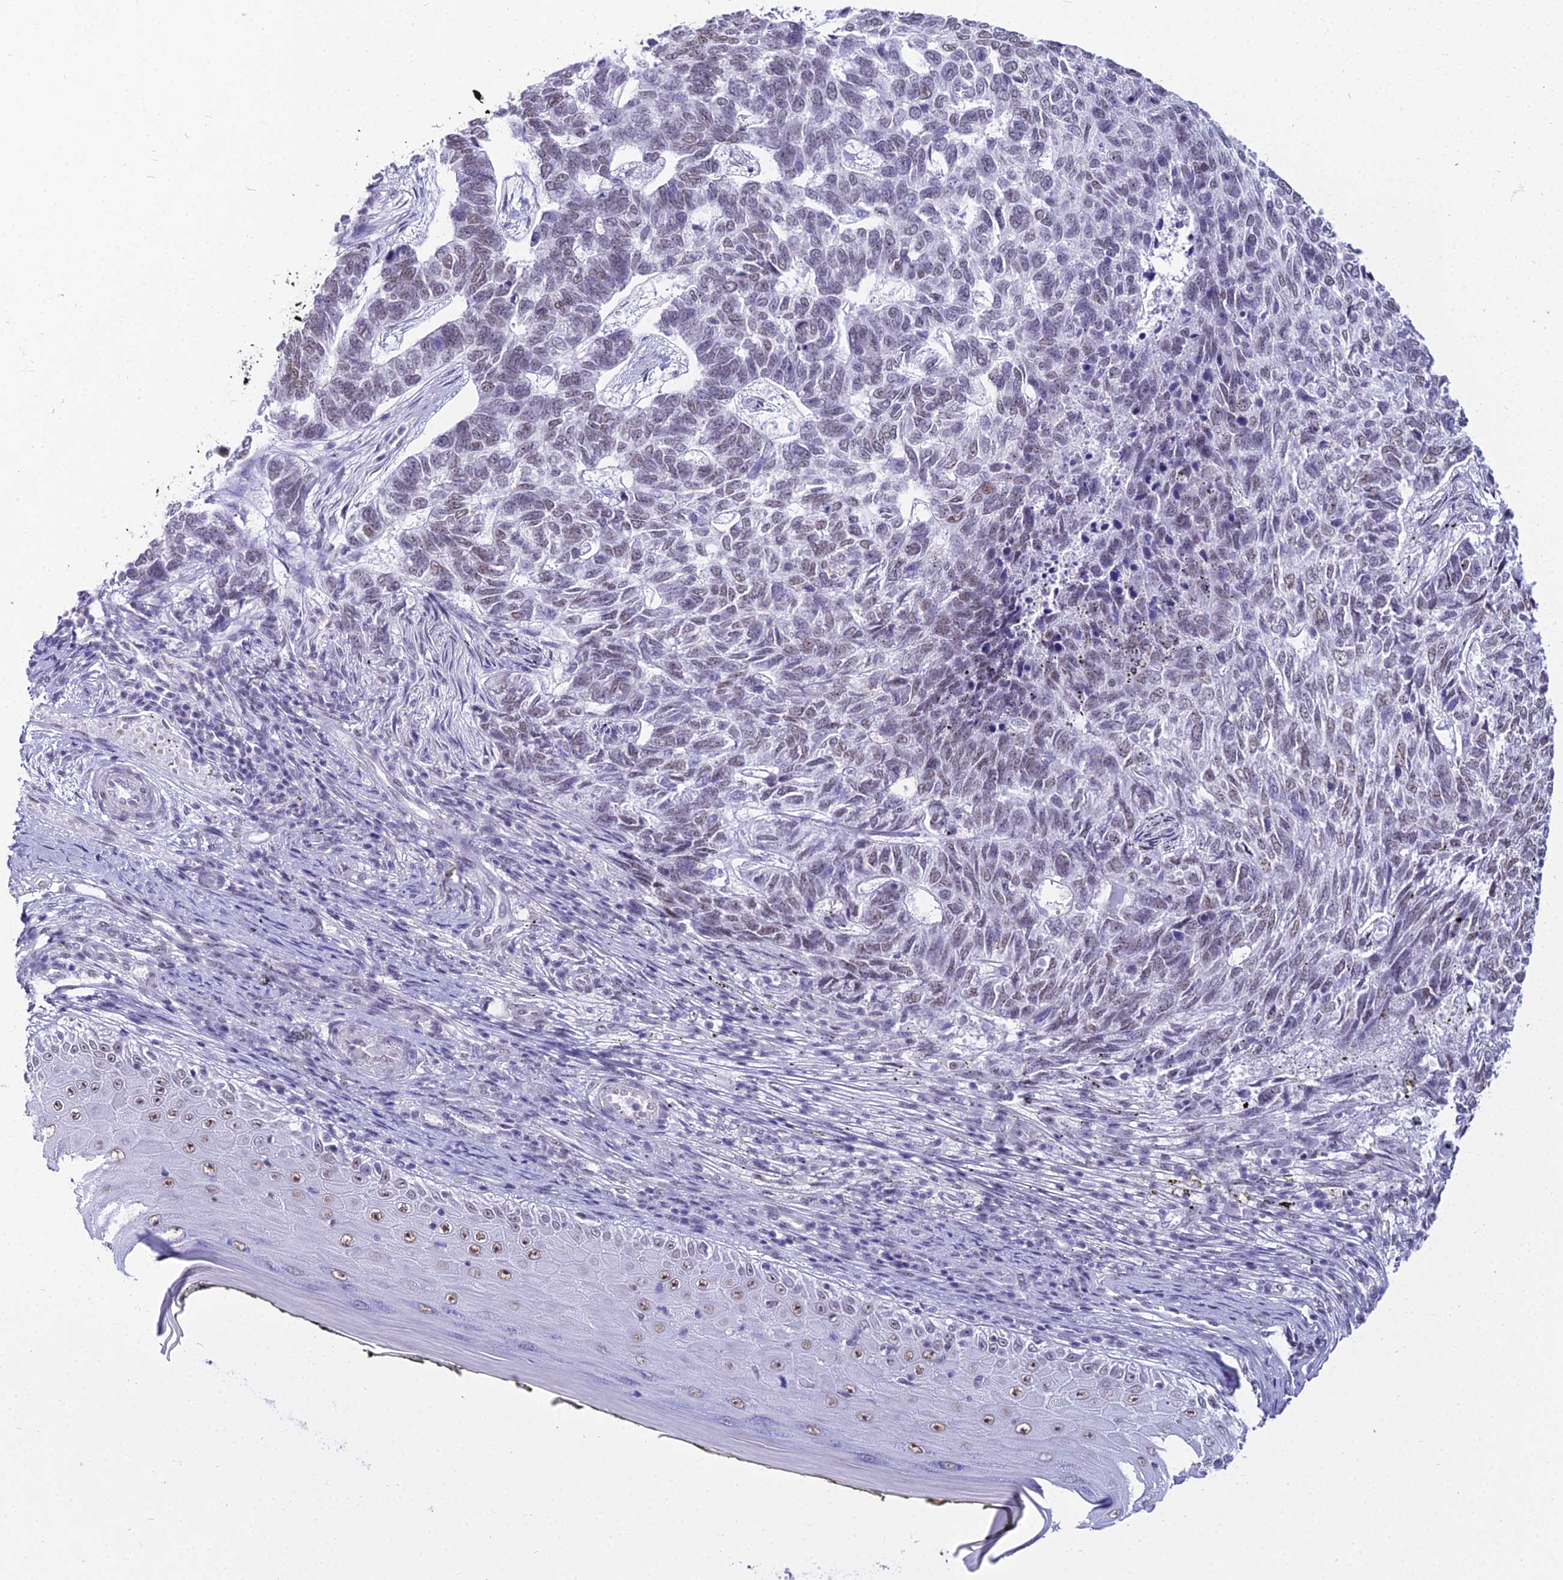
{"staining": {"intensity": "weak", "quantity": "<25%", "location": "nuclear"}, "tissue": "skin cancer", "cell_type": "Tumor cells", "image_type": "cancer", "snomed": [{"axis": "morphology", "description": "Basal cell carcinoma"}, {"axis": "topography", "description": "Skin"}], "caption": "High power microscopy photomicrograph of an IHC photomicrograph of skin cancer, revealing no significant positivity in tumor cells.", "gene": "RBM12", "patient": {"sex": "female", "age": 65}}